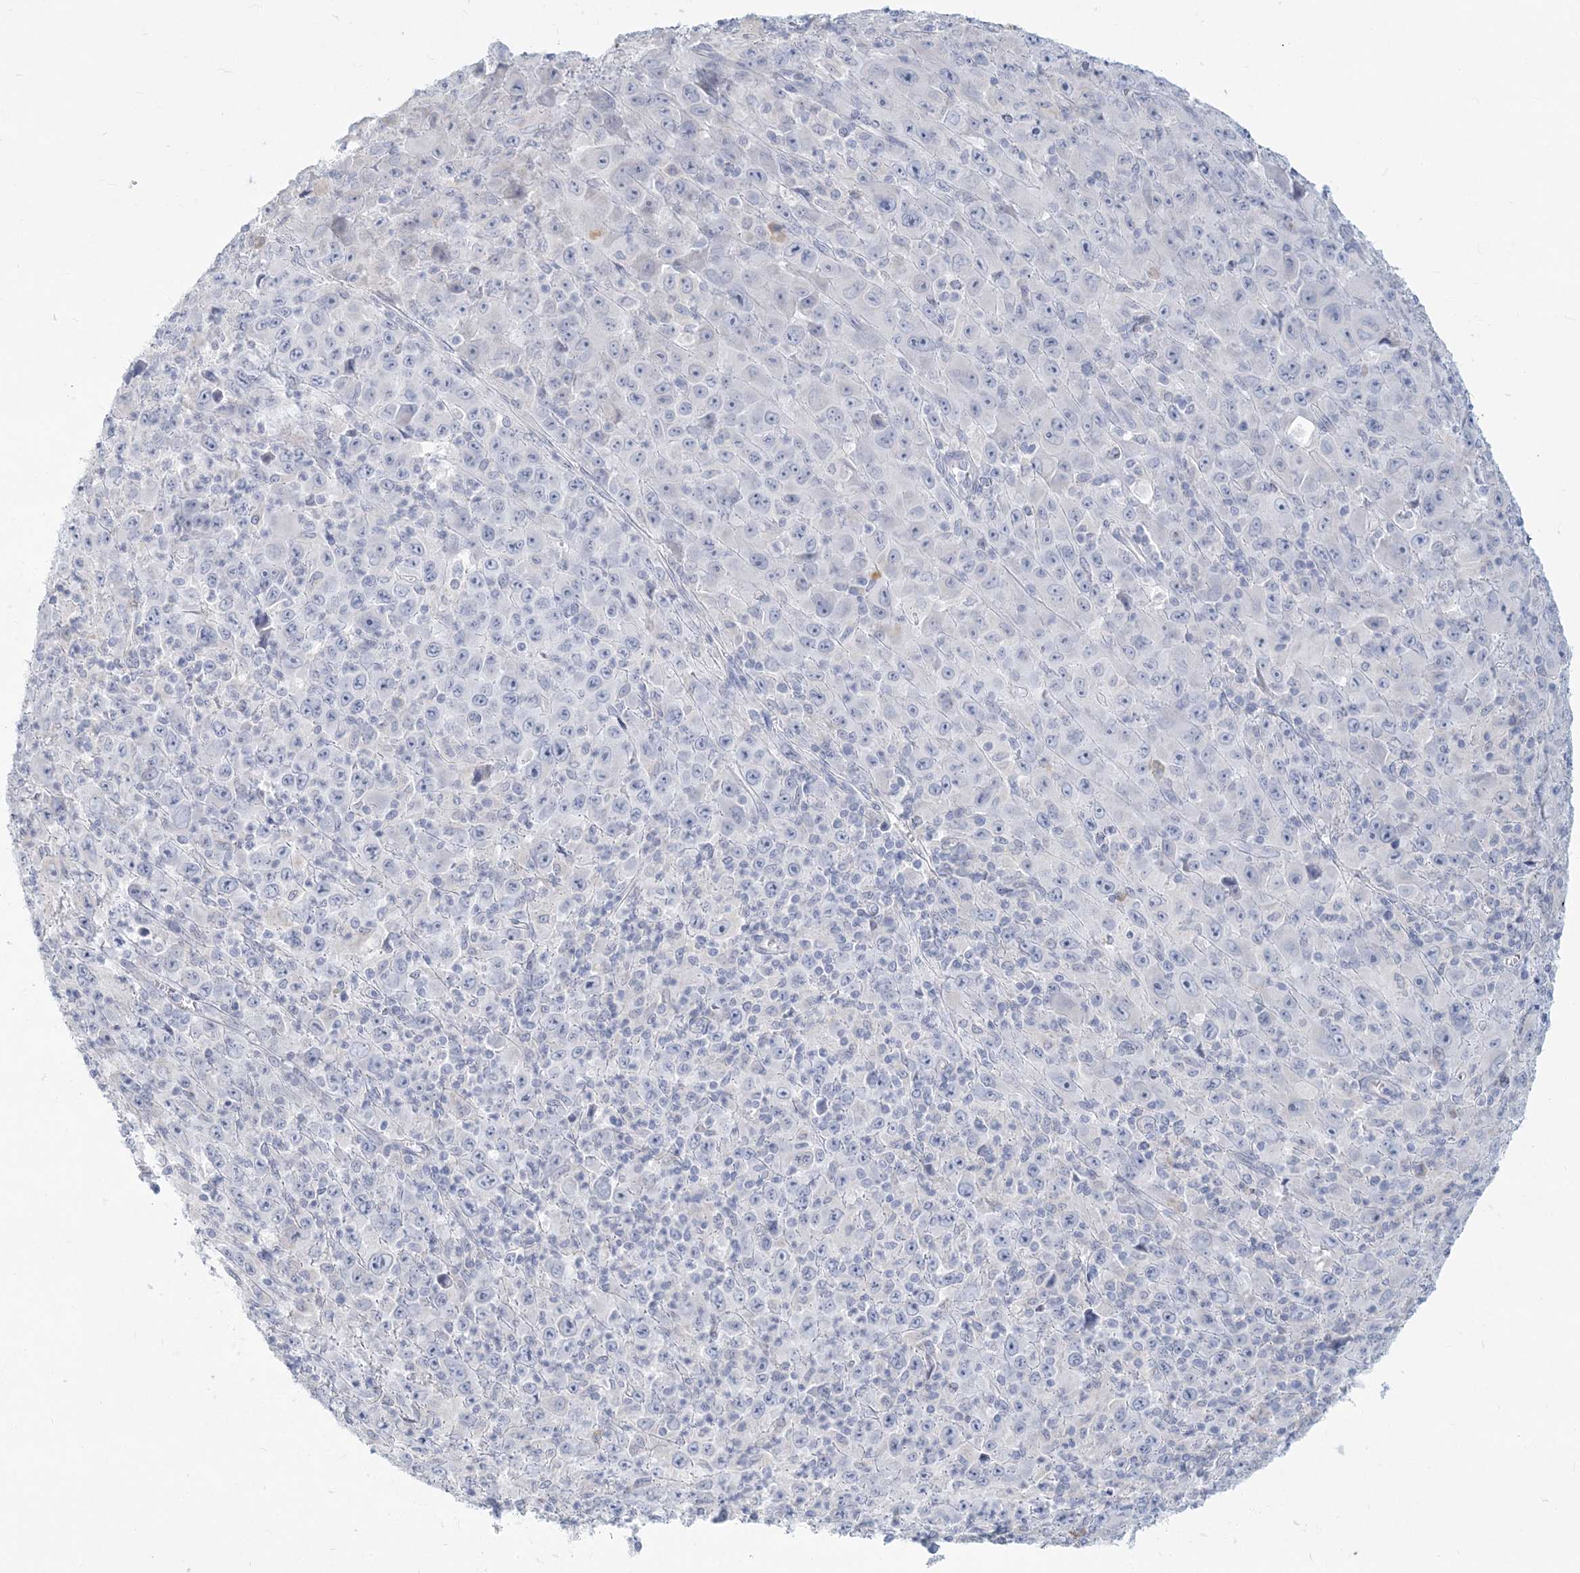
{"staining": {"intensity": "negative", "quantity": "none", "location": "none"}, "tissue": "melanoma", "cell_type": "Tumor cells", "image_type": "cancer", "snomed": [{"axis": "morphology", "description": "Malignant melanoma, Metastatic site"}, {"axis": "topography", "description": "Skin"}], "caption": "Immunohistochemical staining of malignant melanoma (metastatic site) displays no significant expression in tumor cells.", "gene": "CSN1S1", "patient": {"sex": "female", "age": 56}}